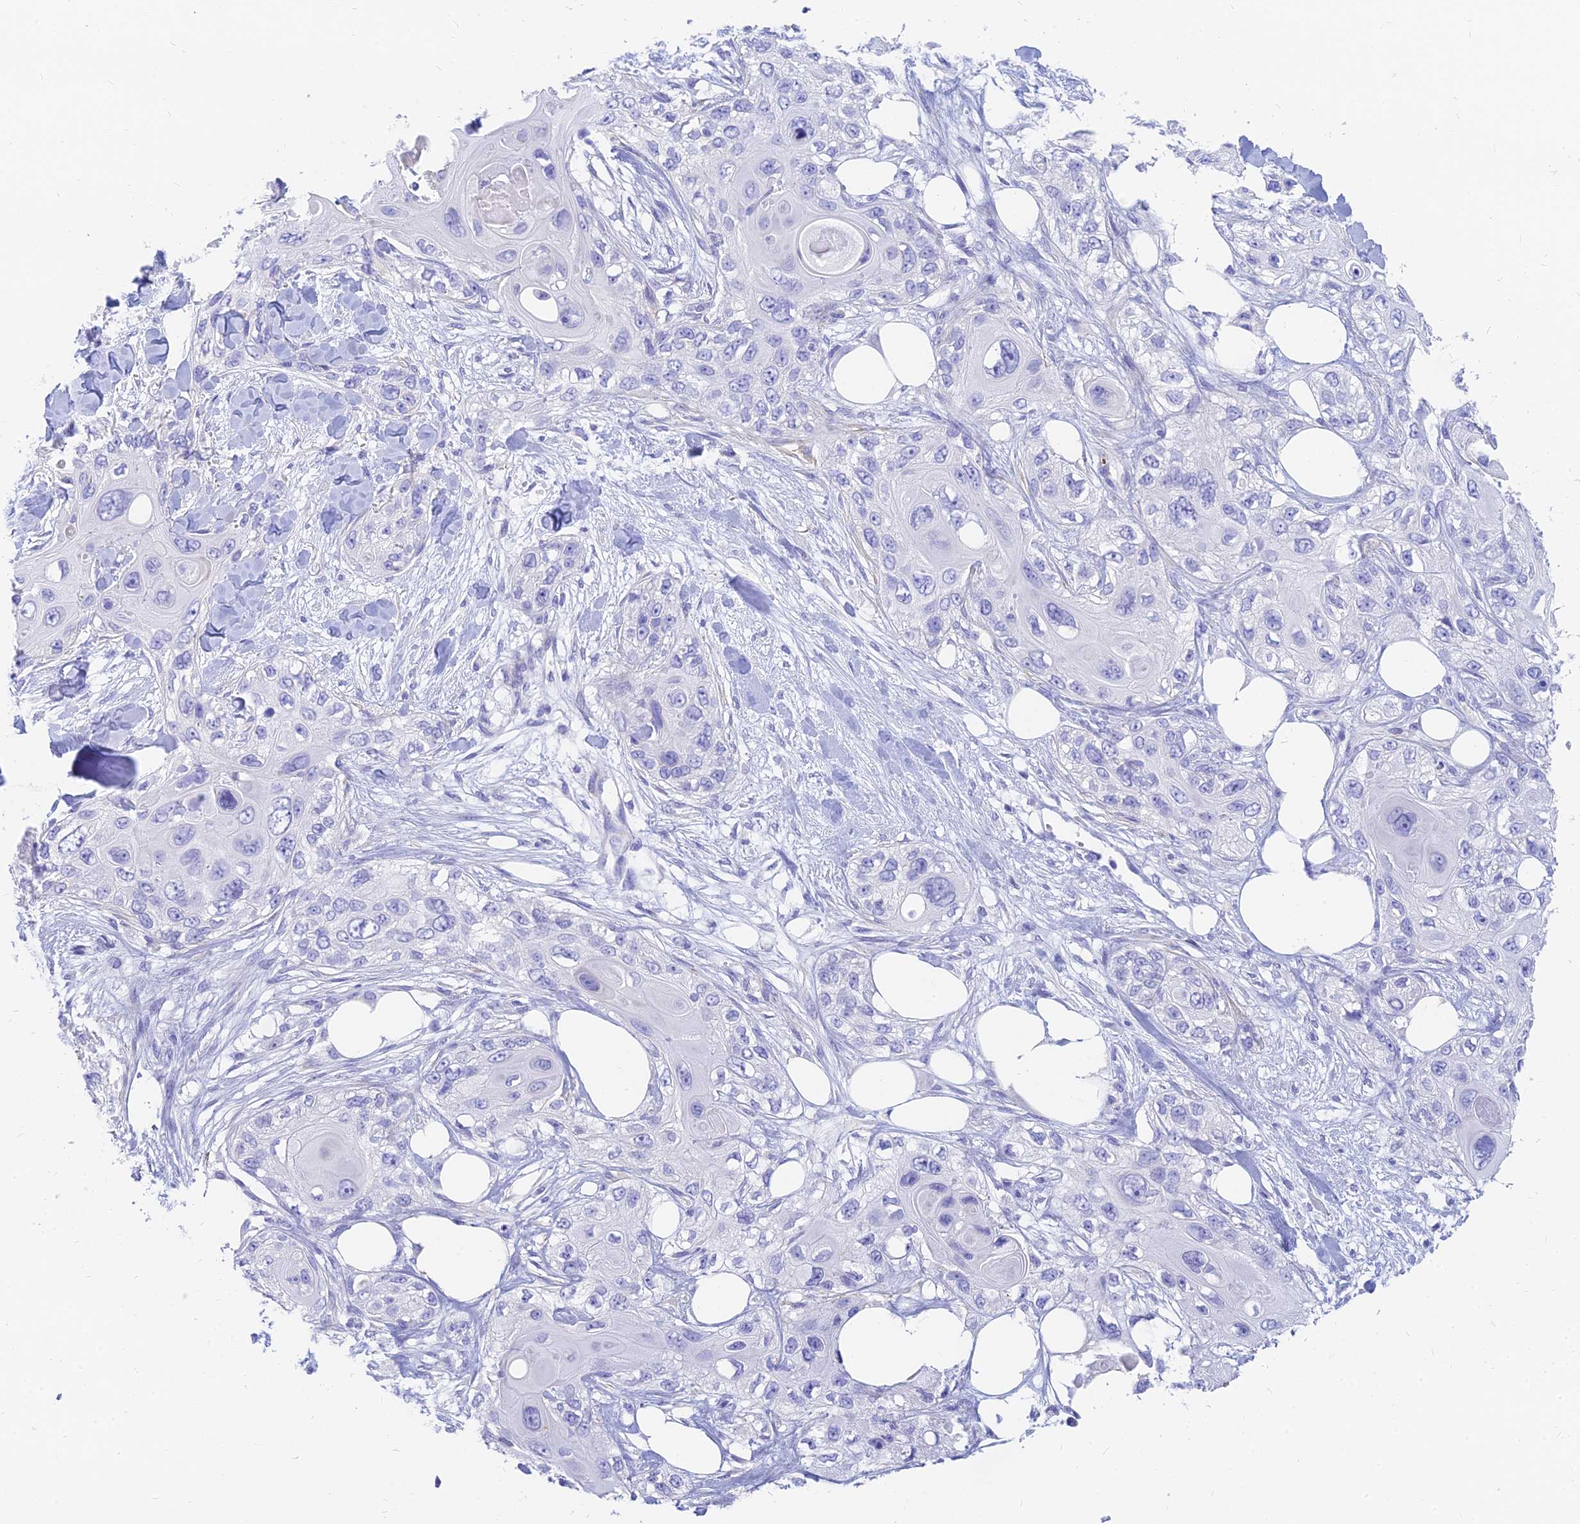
{"staining": {"intensity": "negative", "quantity": "none", "location": "none"}, "tissue": "skin cancer", "cell_type": "Tumor cells", "image_type": "cancer", "snomed": [{"axis": "morphology", "description": "Normal tissue, NOS"}, {"axis": "morphology", "description": "Squamous cell carcinoma, NOS"}, {"axis": "topography", "description": "Skin"}], "caption": "Immunohistochemistry histopathology image of human skin cancer (squamous cell carcinoma) stained for a protein (brown), which exhibits no staining in tumor cells.", "gene": "SLC36A2", "patient": {"sex": "male", "age": 72}}